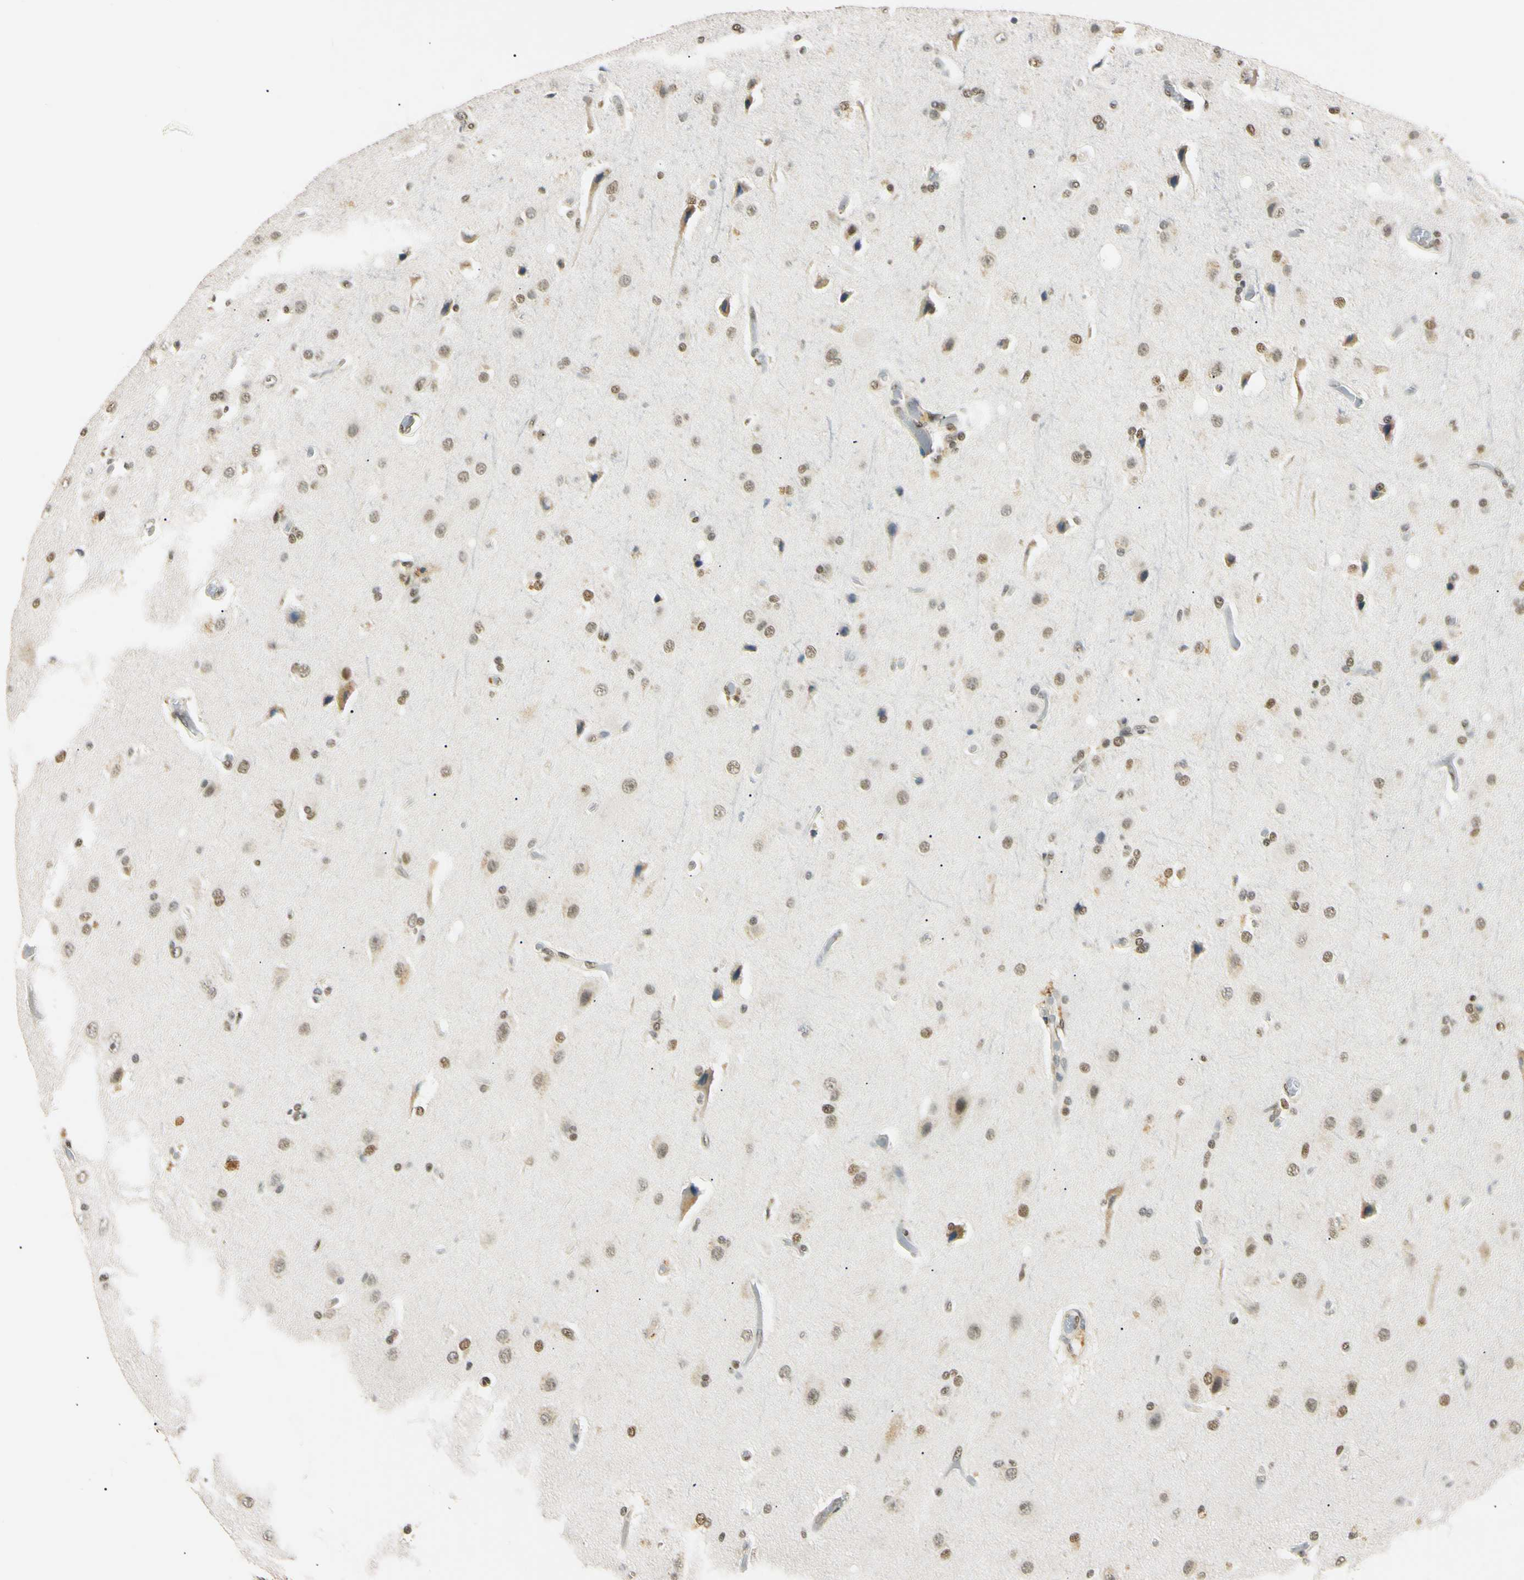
{"staining": {"intensity": "weak", "quantity": ">75%", "location": "nuclear"}, "tissue": "glioma", "cell_type": "Tumor cells", "image_type": "cancer", "snomed": [{"axis": "morphology", "description": "Normal tissue, NOS"}, {"axis": "morphology", "description": "Glioma, malignant, High grade"}, {"axis": "topography", "description": "Cerebral cortex"}], "caption": "The micrograph displays a brown stain indicating the presence of a protein in the nuclear of tumor cells in glioma.", "gene": "SMARCA5", "patient": {"sex": "male", "age": 77}}